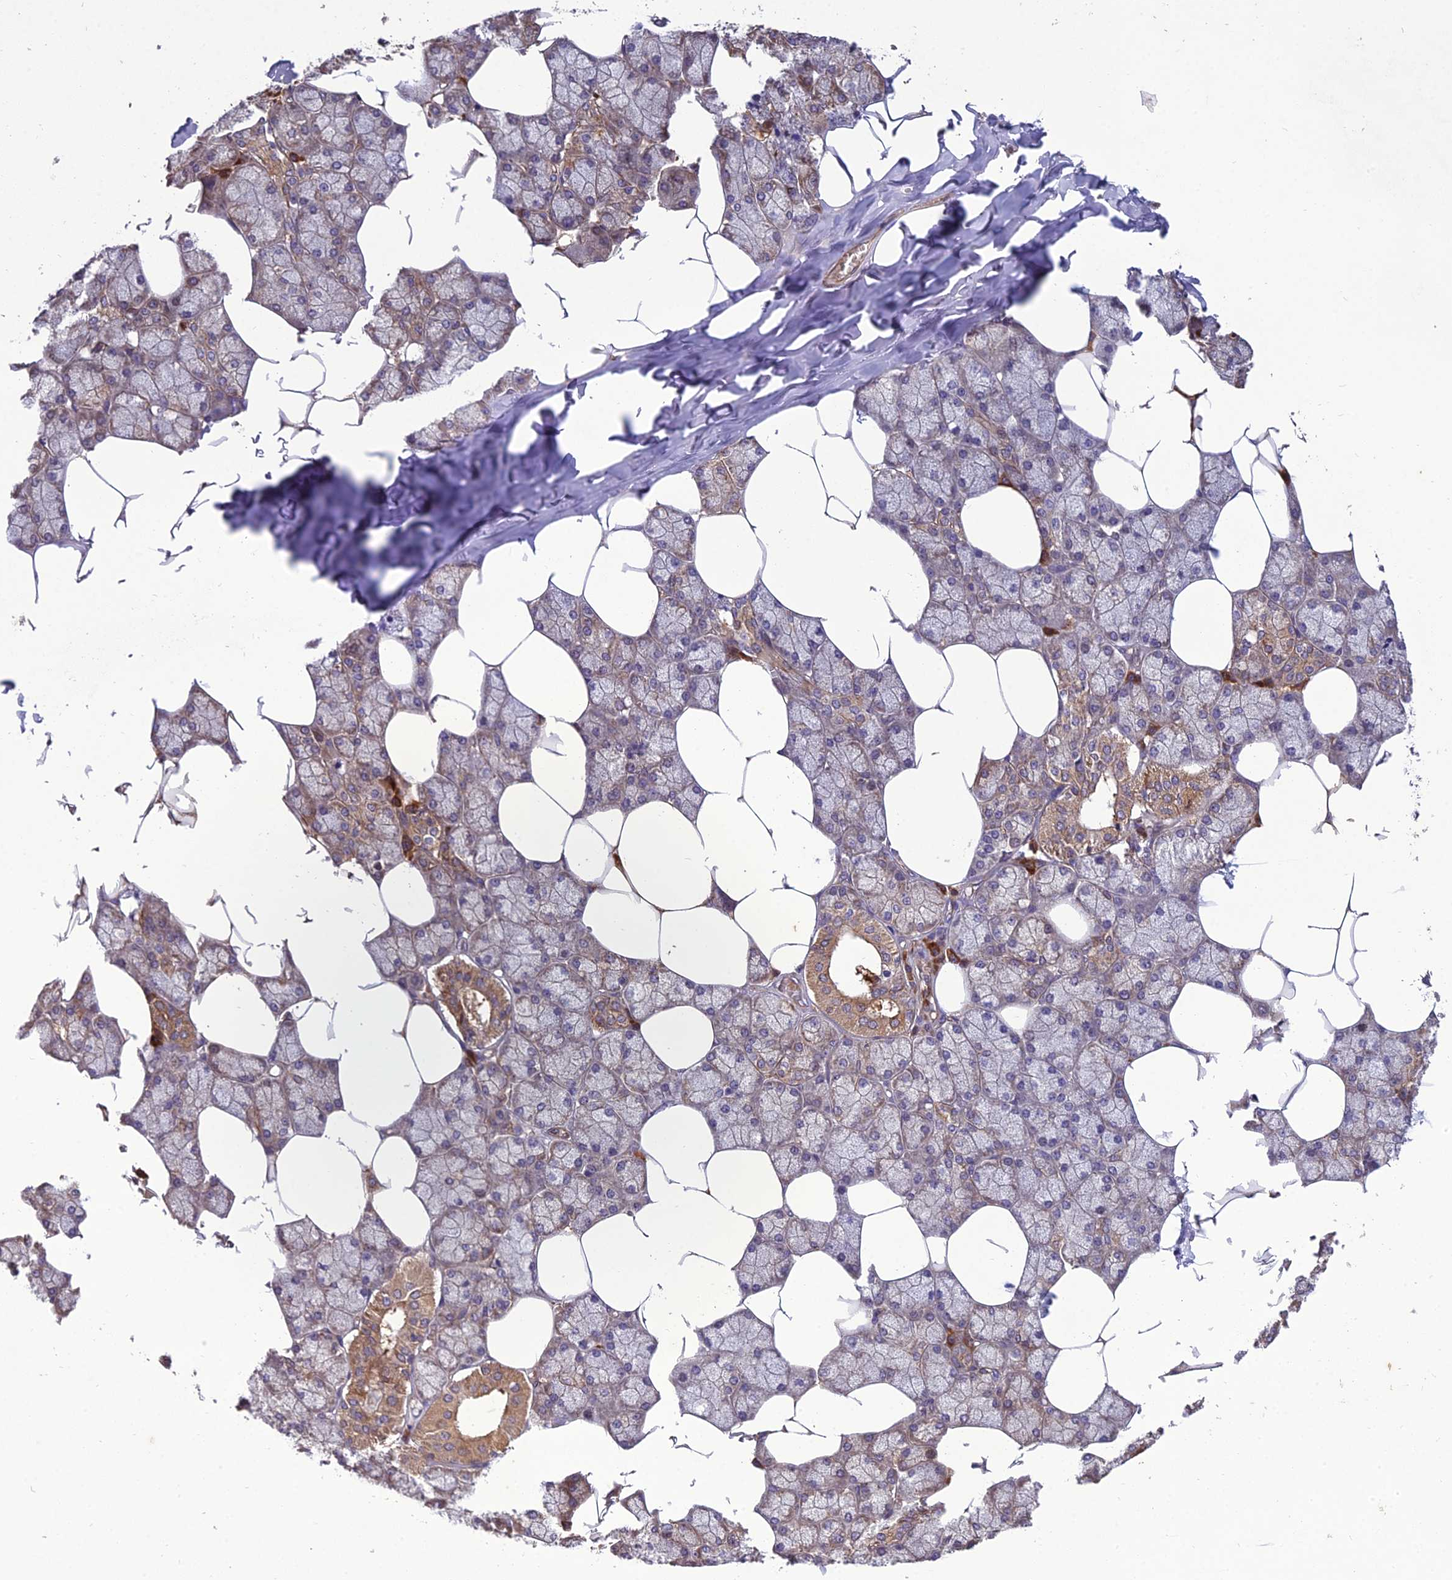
{"staining": {"intensity": "moderate", "quantity": "25%-75%", "location": "cytoplasmic/membranous"}, "tissue": "salivary gland", "cell_type": "Glandular cells", "image_type": "normal", "snomed": [{"axis": "morphology", "description": "Normal tissue, NOS"}, {"axis": "topography", "description": "Salivary gland"}], "caption": "Brown immunohistochemical staining in normal salivary gland shows moderate cytoplasmic/membranous staining in about 25%-75% of glandular cells.", "gene": "CENPL", "patient": {"sex": "male", "age": 62}}